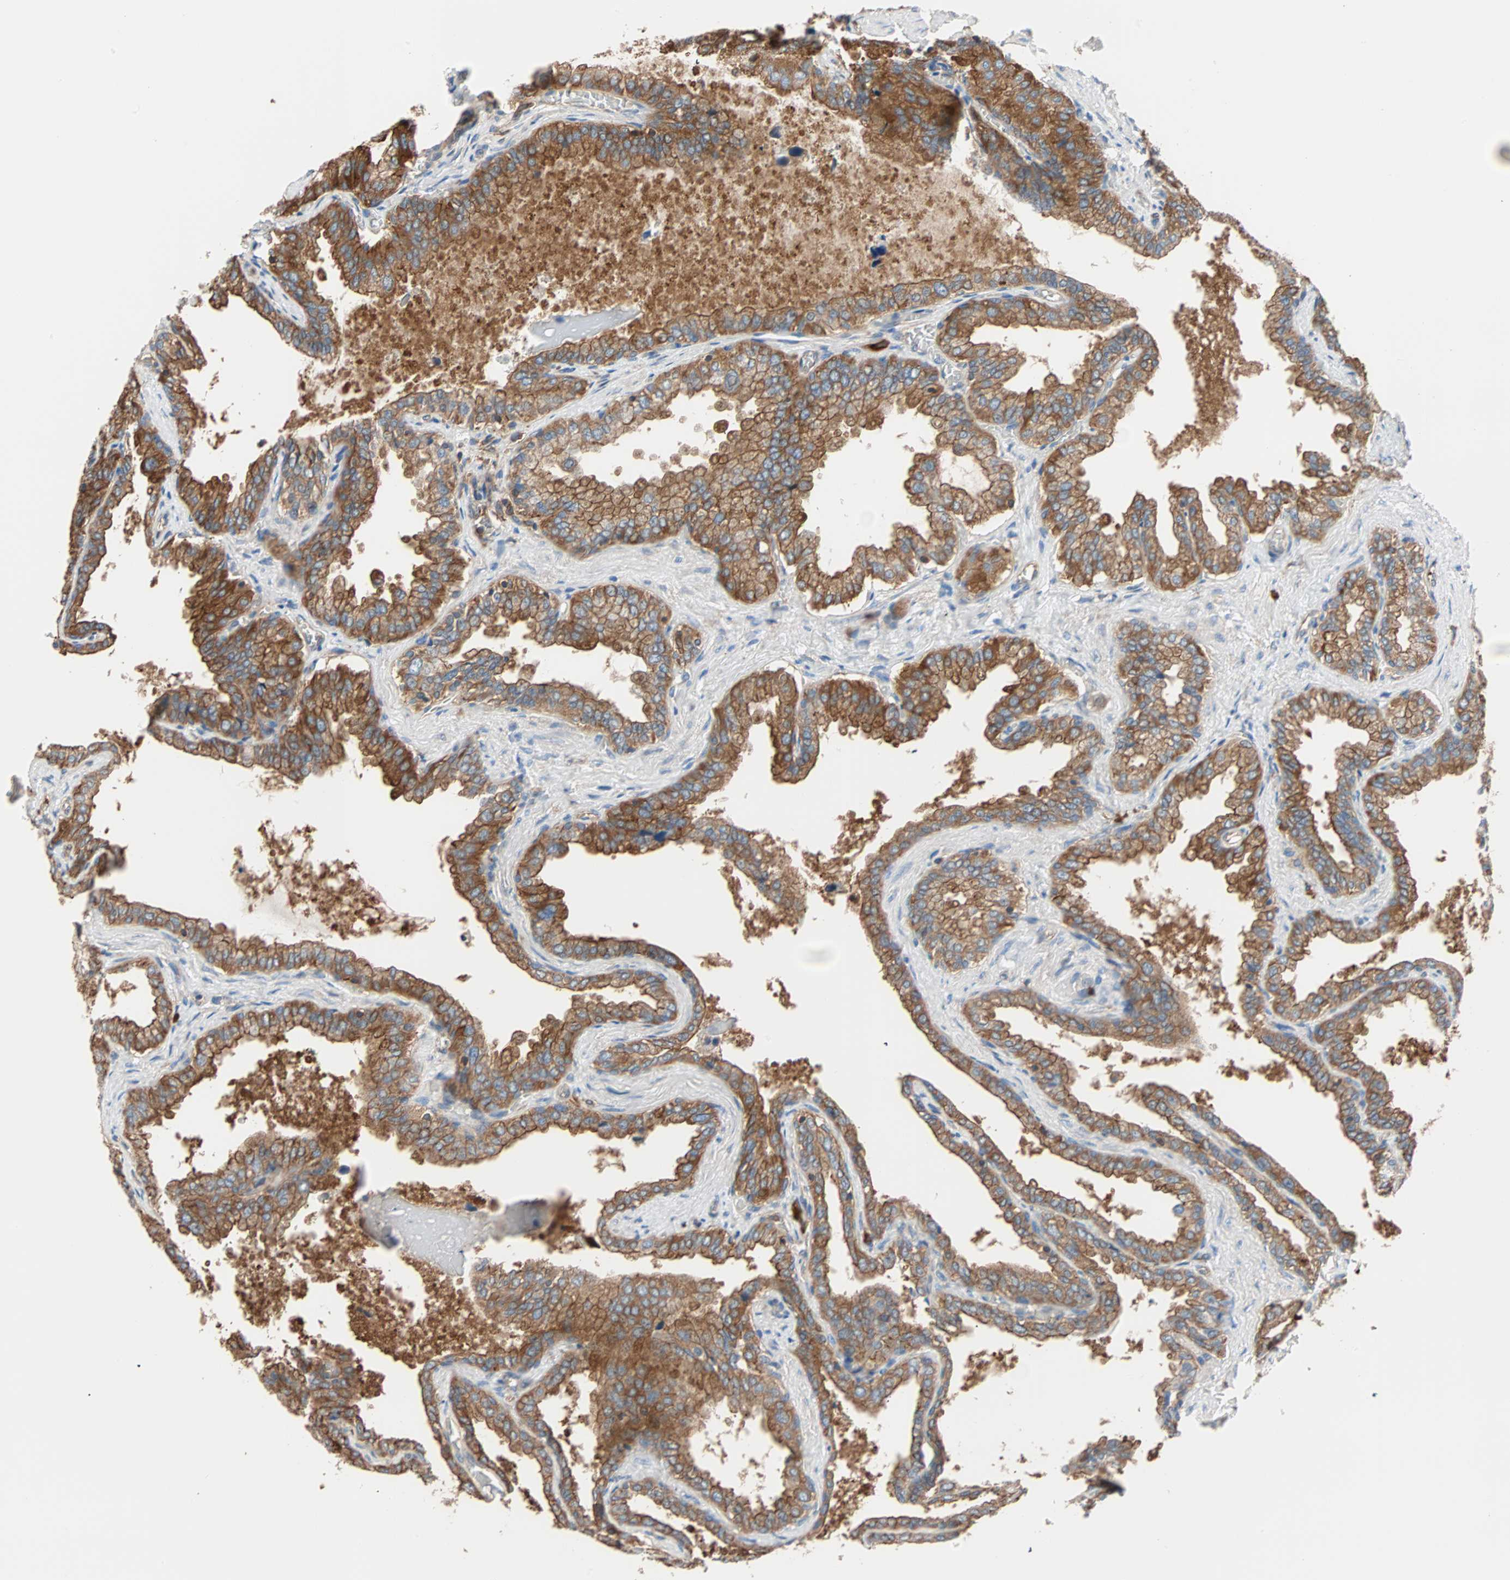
{"staining": {"intensity": "strong", "quantity": ">75%", "location": "cytoplasmic/membranous"}, "tissue": "seminal vesicle", "cell_type": "Glandular cells", "image_type": "normal", "snomed": [{"axis": "morphology", "description": "Normal tissue, NOS"}, {"axis": "topography", "description": "Seminal veicle"}], "caption": "An immunohistochemistry histopathology image of normal tissue is shown. Protein staining in brown highlights strong cytoplasmic/membranous positivity in seminal vesicle within glandular cells.", "gene": "EEF2", "patient": {"sex": "male", "age": 46}}